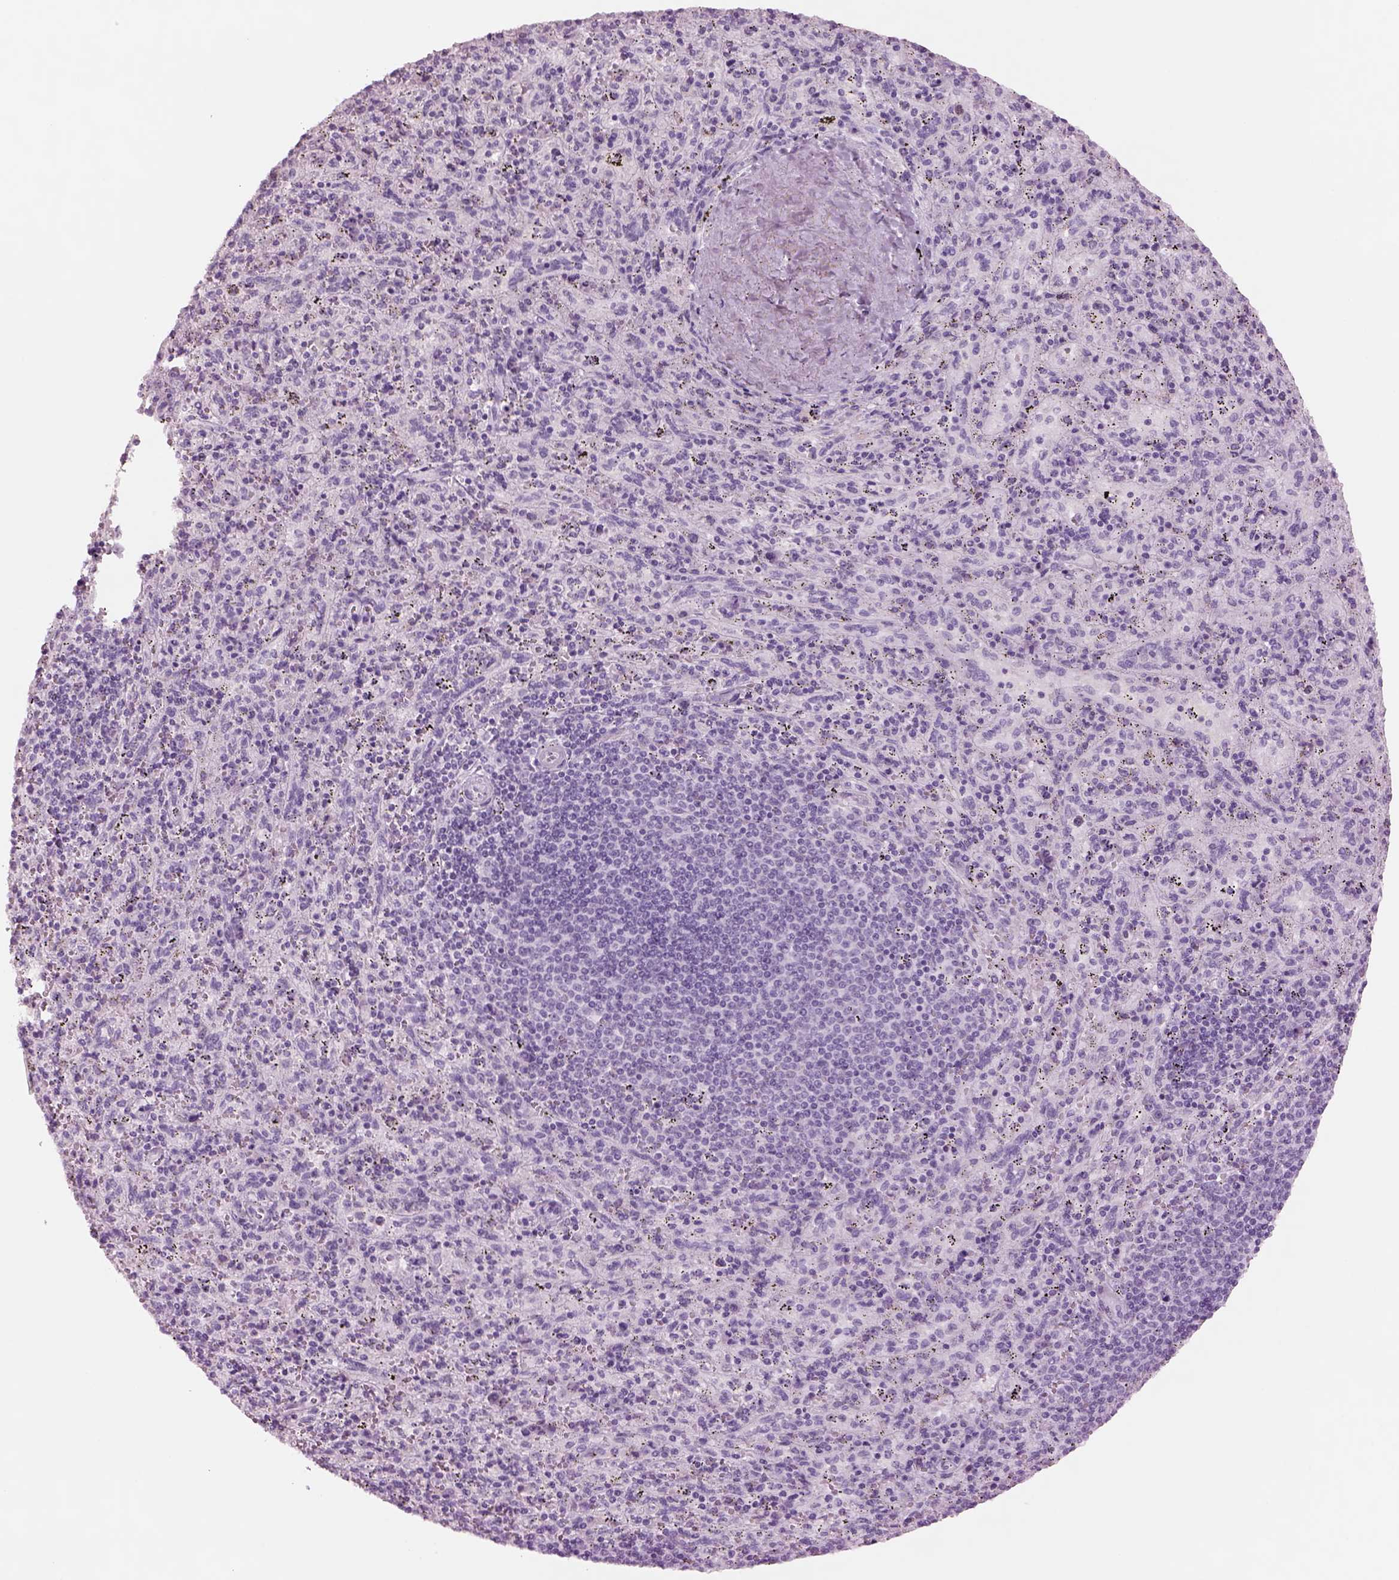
{"staining": {"intensity": "negative", "quantity": "none", "location": "none"}, "tissue": "spleen", "cell_type": "Cells in red pulp", "image_type": "normal", "snomed": [{"axis": "morphology", "description": "Normal tissue, NOS"}, {"axis": "topography", "description": "Spleen"}], "caption": "An IHC image of normal spleen is shown. There is no staining in cells in red pulp of spleen.", "gene": "RHO", "patient": {"sex": "male", "age": 57}}